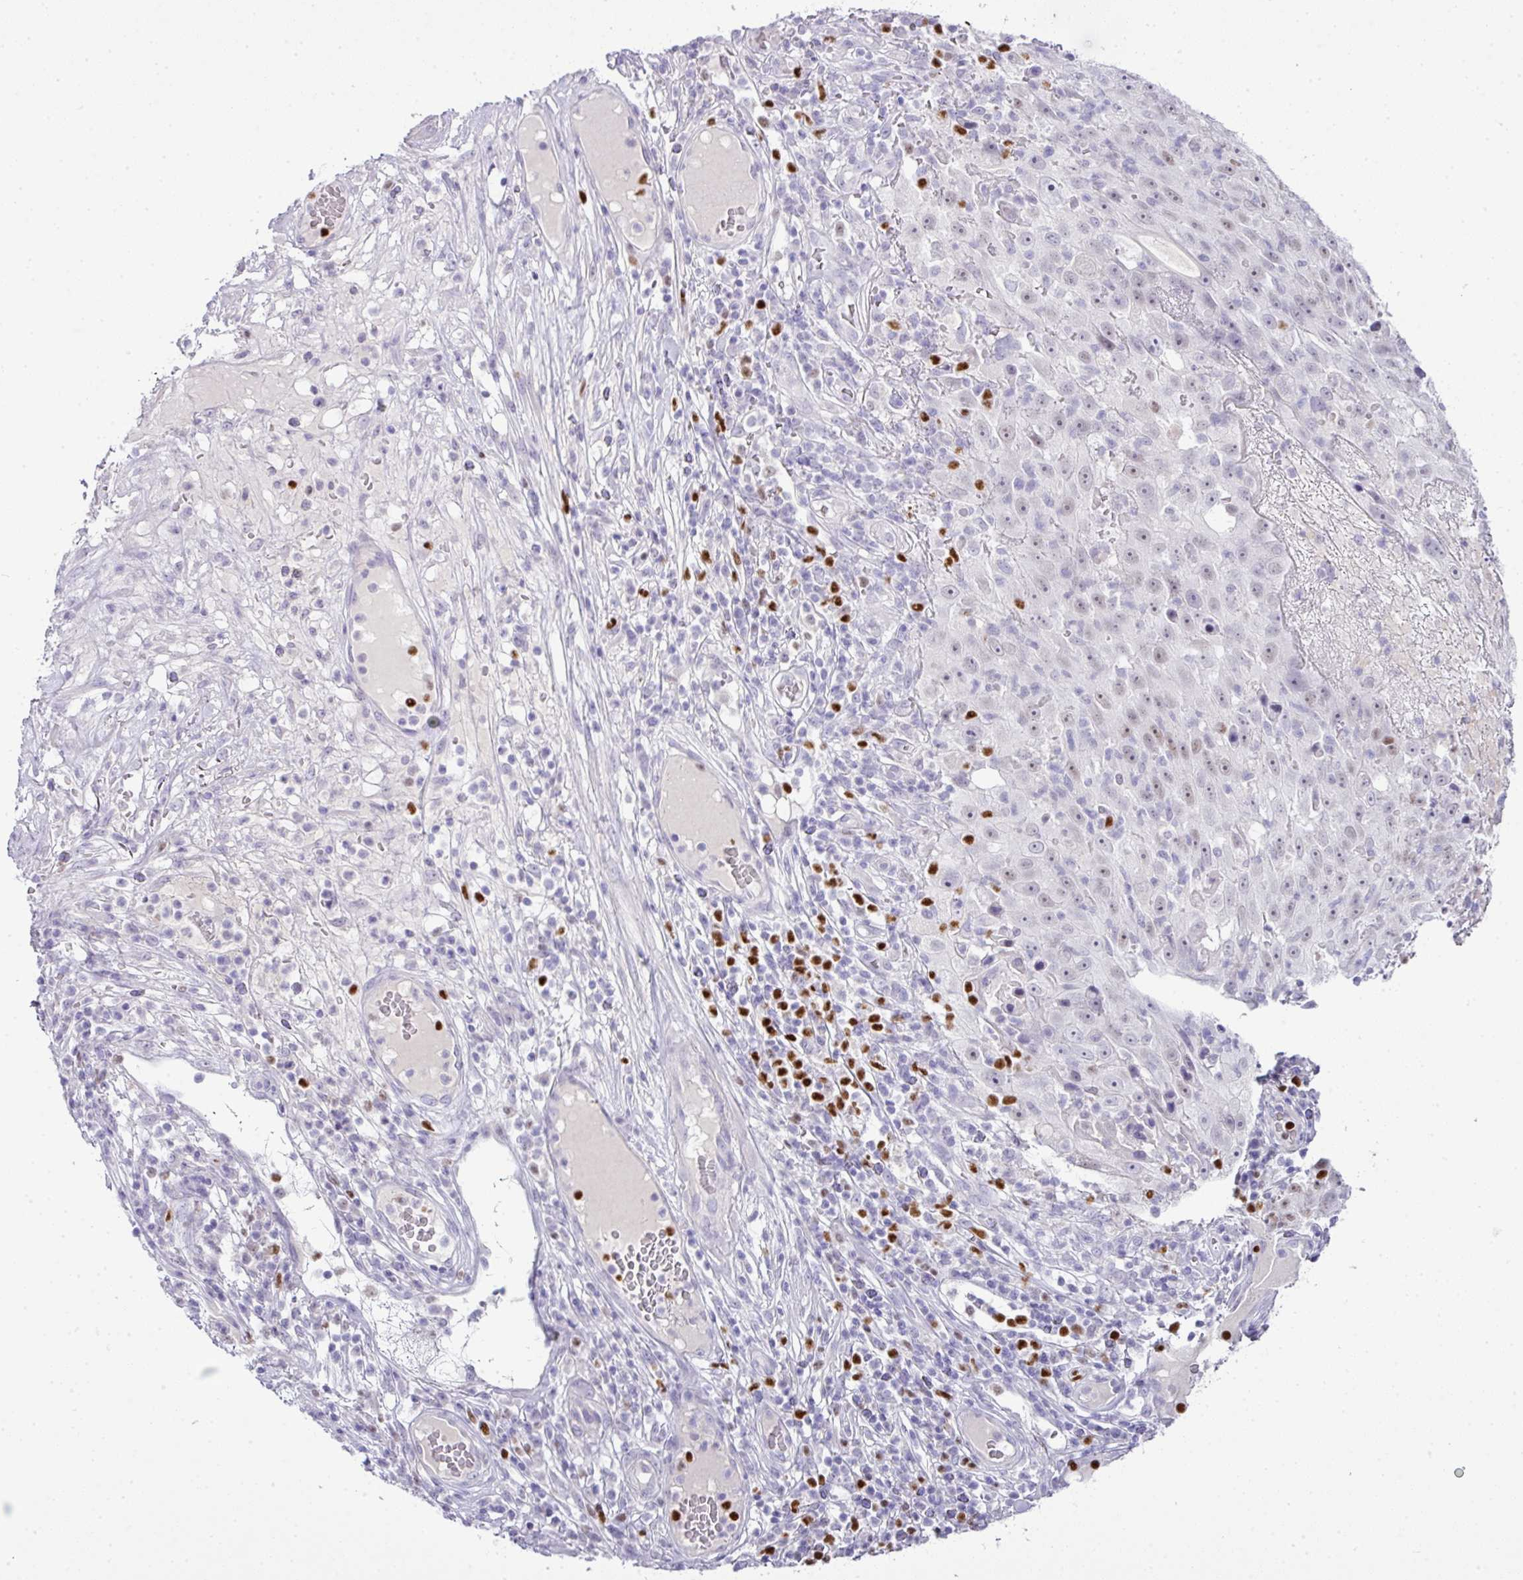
{"staining": {"intensity": "weak", "quantity": "25%-75%", "location": "nuclear"}, "tissue": "skin cancer", "cell_type": "Tumor cells", "image_type": "cancer", "snomed": [{"axis": "morphology", "description": "Squamous cell carcinoma, NOS"}, {"axis": "topography", "description": "Skin"}], "caption": "Immunohistochemistry (IHC) image of neoplastic tissue: human squamous cell carcinoma (skin) stained using IHC shows low levels of weak protein expression localized specifically in the nuclear of tumor cells, appearing as a nuclear brown color.", "gene": "BCL11A", "patient": {"sex": "female", "age": 87}}